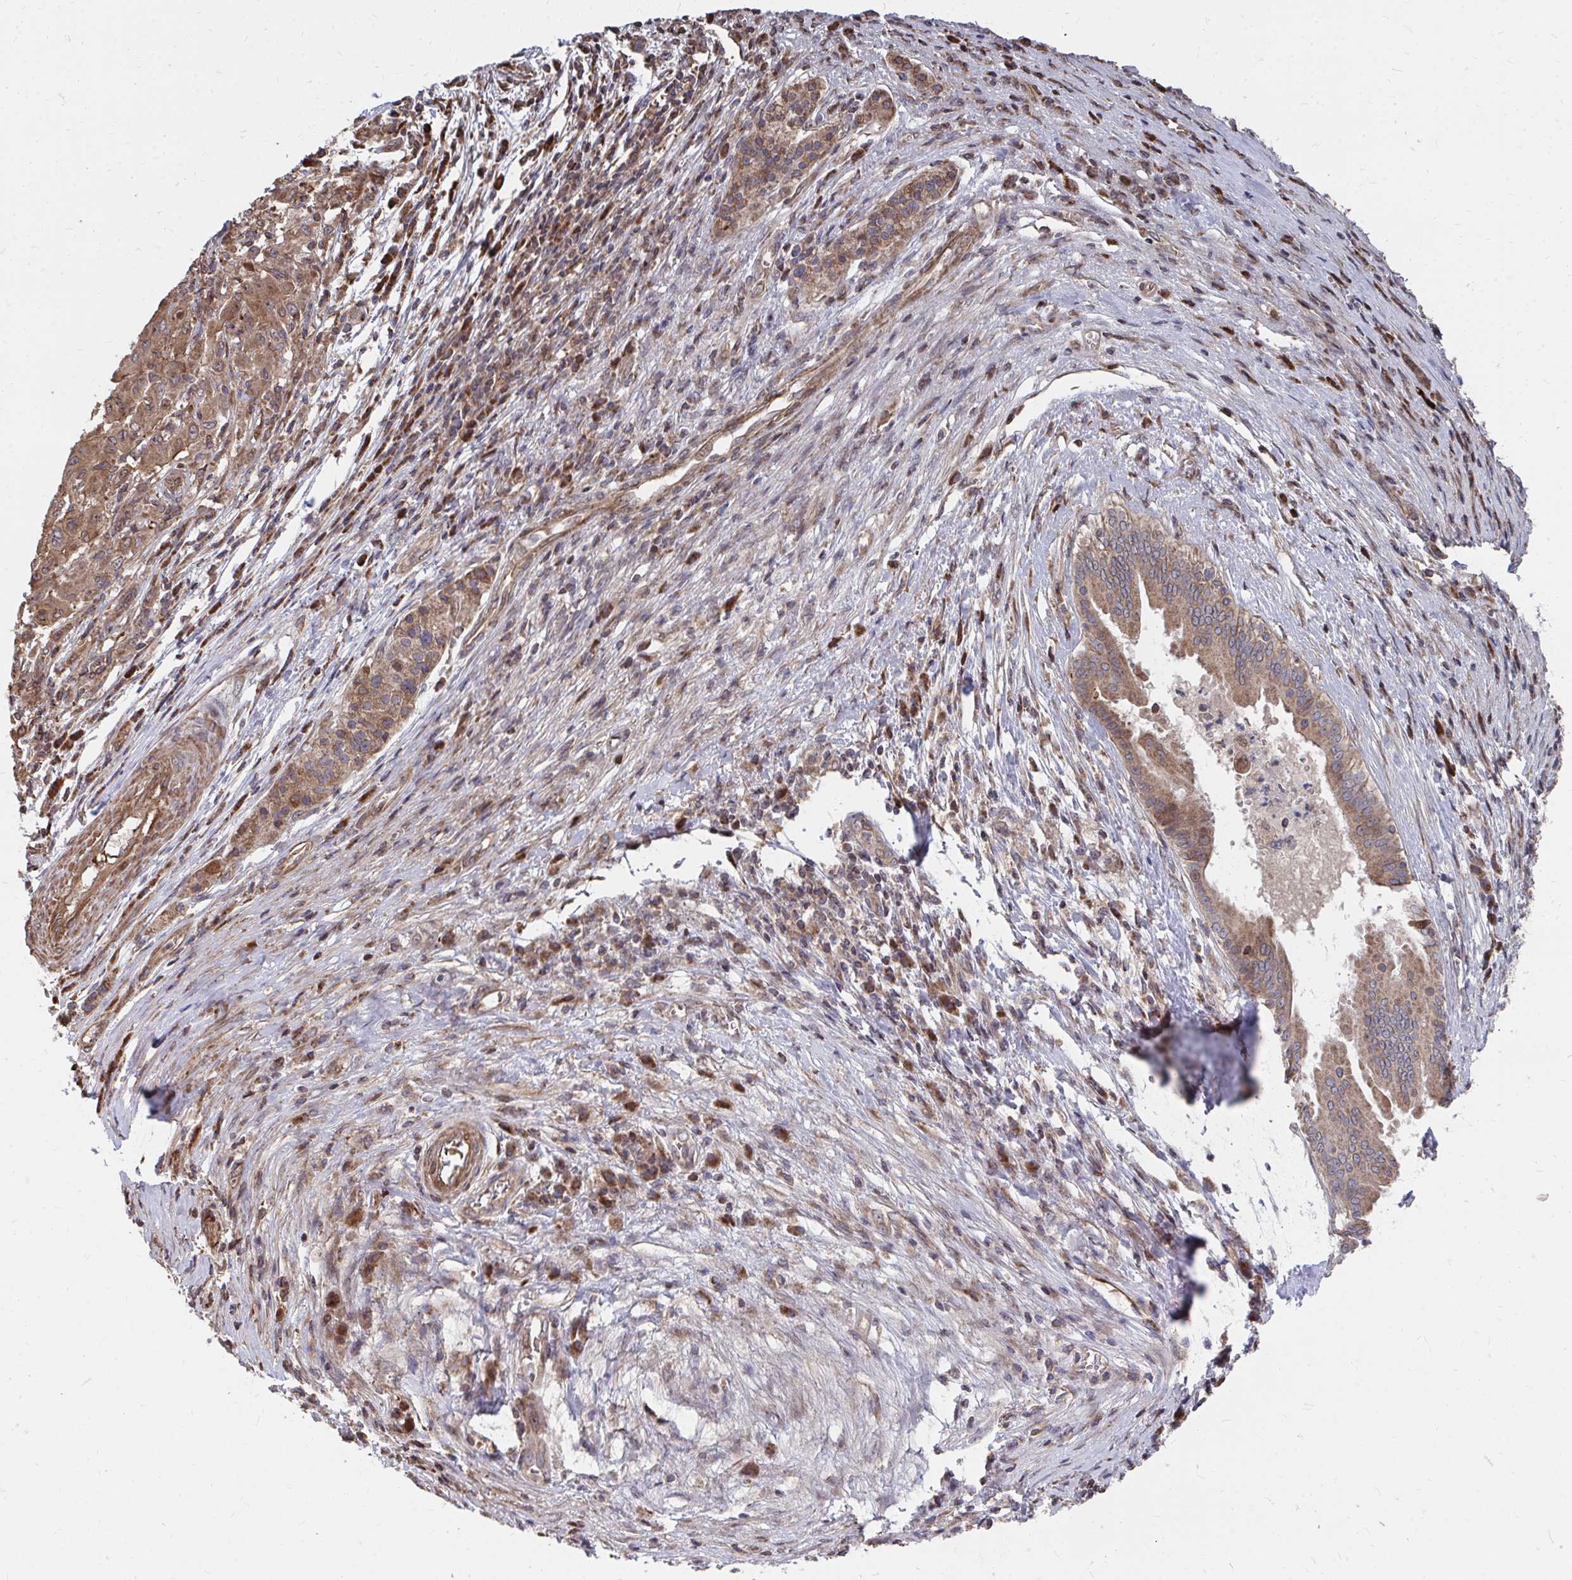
{"staining": {"intensity": "moderate", "quantity": ">75%", "location": "cytoplasmic/membranous"}, "tissue": "pancreatic cancer", "cell_type": "Tumor cells", "image_type": "cancer", "snomed": [{"axis": "morphology", "description": "Adenocarcinoma, NOS"}, {"axis": "topography", "description": "Pancreas"}], "caption": "Approximately >75% of tumor cells in human pancreatic cancer reveal moderate cytoplasmic/membranous protein positivity as visualized by brown immunohistochemical staining.", "gene": "FAM89A", "patient": {"sex": "male", "age": 63}}